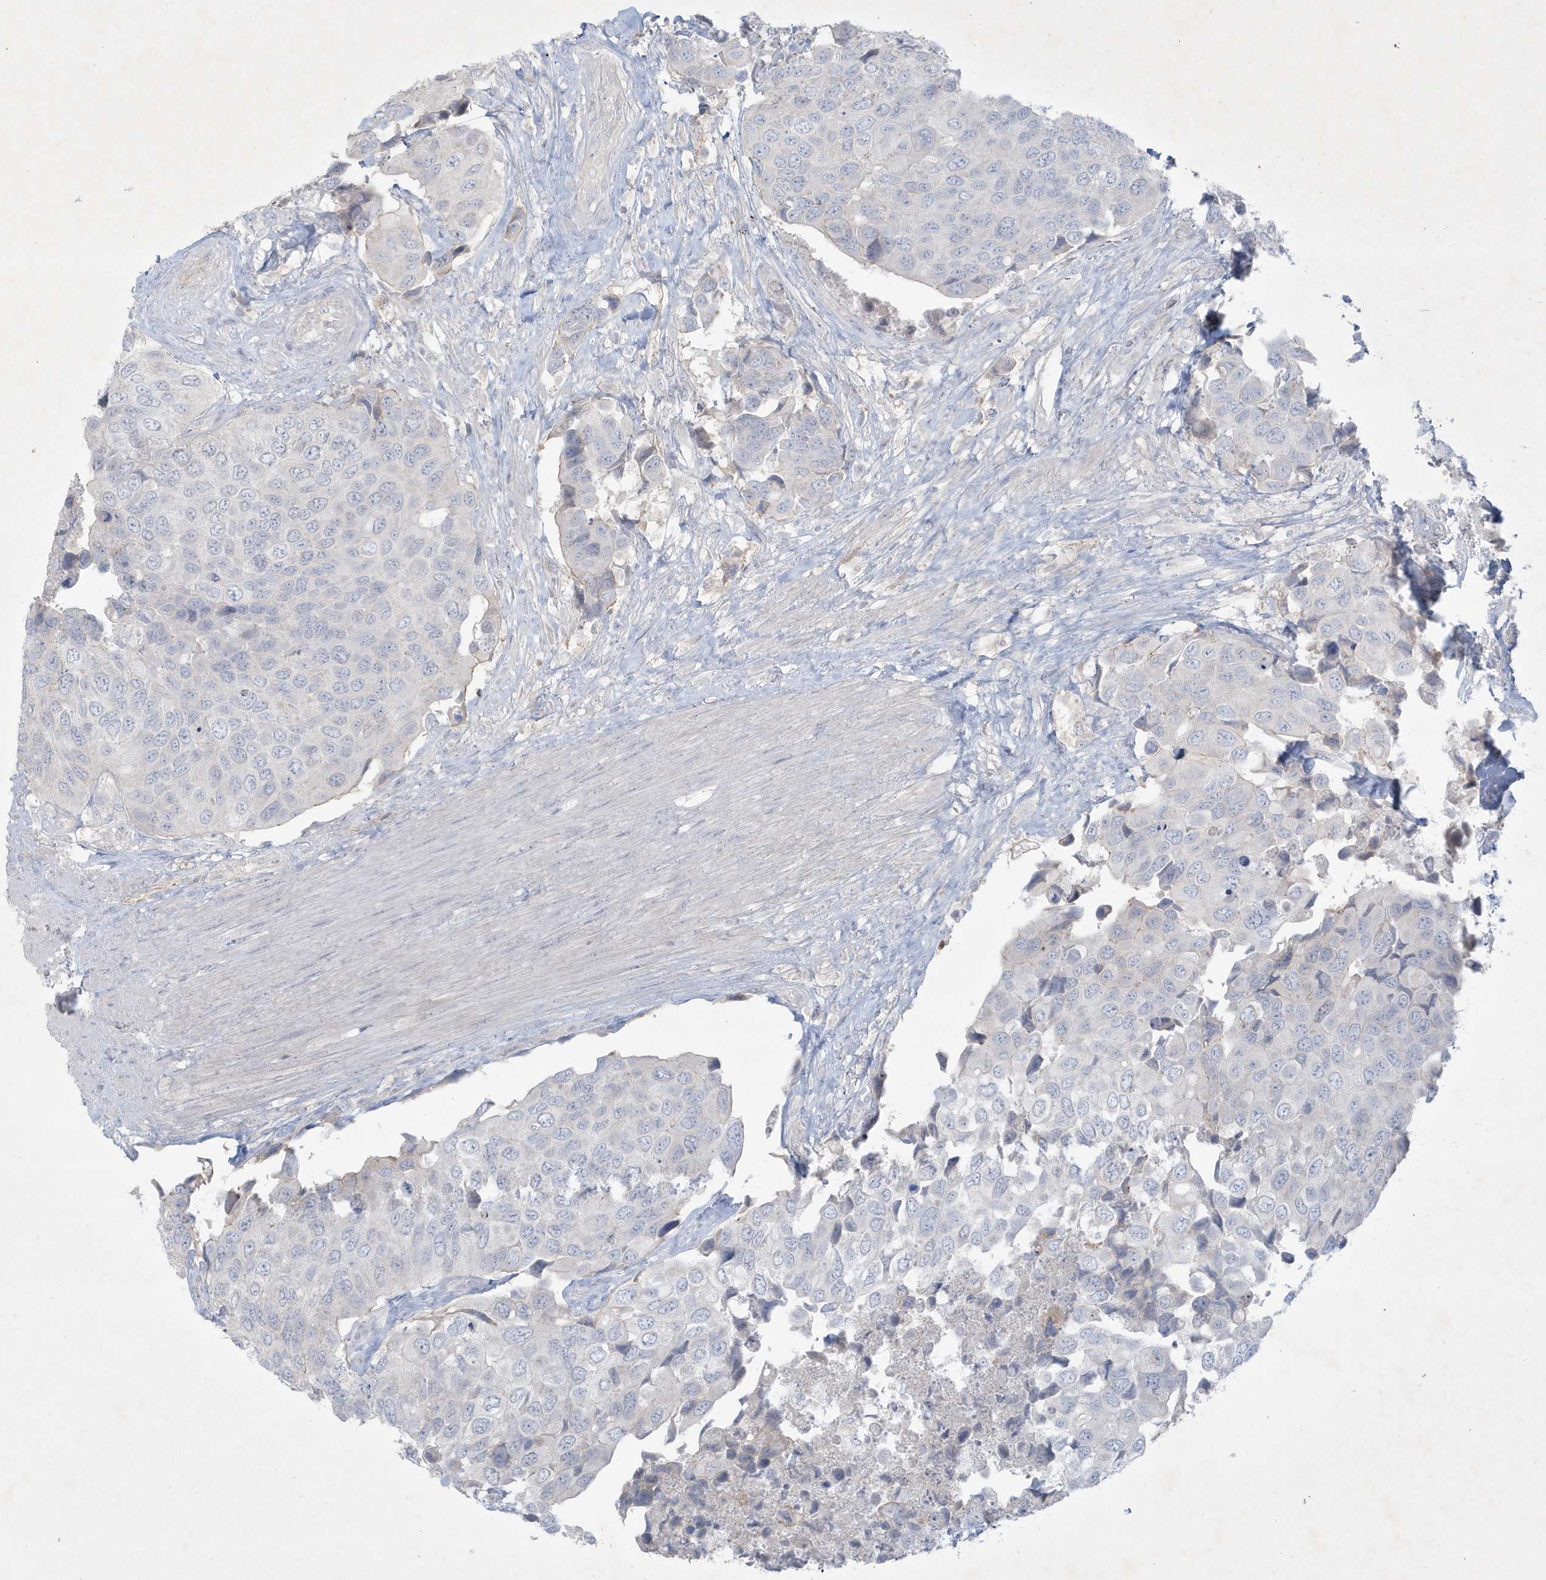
{"staining": {"intensity": "negative", "quantity": "none", "location": "none"}, "tissue": "urothelial cancer", "cell_type": "Tumor cells", "image_type": "cancer", "snomed": [{"axis": "morphology", "description": "Urothelial carcinoma, High grade"}, {"axis": "topography", "description": "Urinary bladder"}], "caption": "IHC micrograph of neoplastic tissue: urothelial carcinoma (high-grade) stained with DAB exhibits no significant protein expression in tumor cells. The staining was performed using DAB to visualize the protein expression in brown, while the nuclei were stained in blue with hematoxylin (Magnification: 20x).", "gene": "CCDC24", "patient": {"sex": "male", "age": 74}}